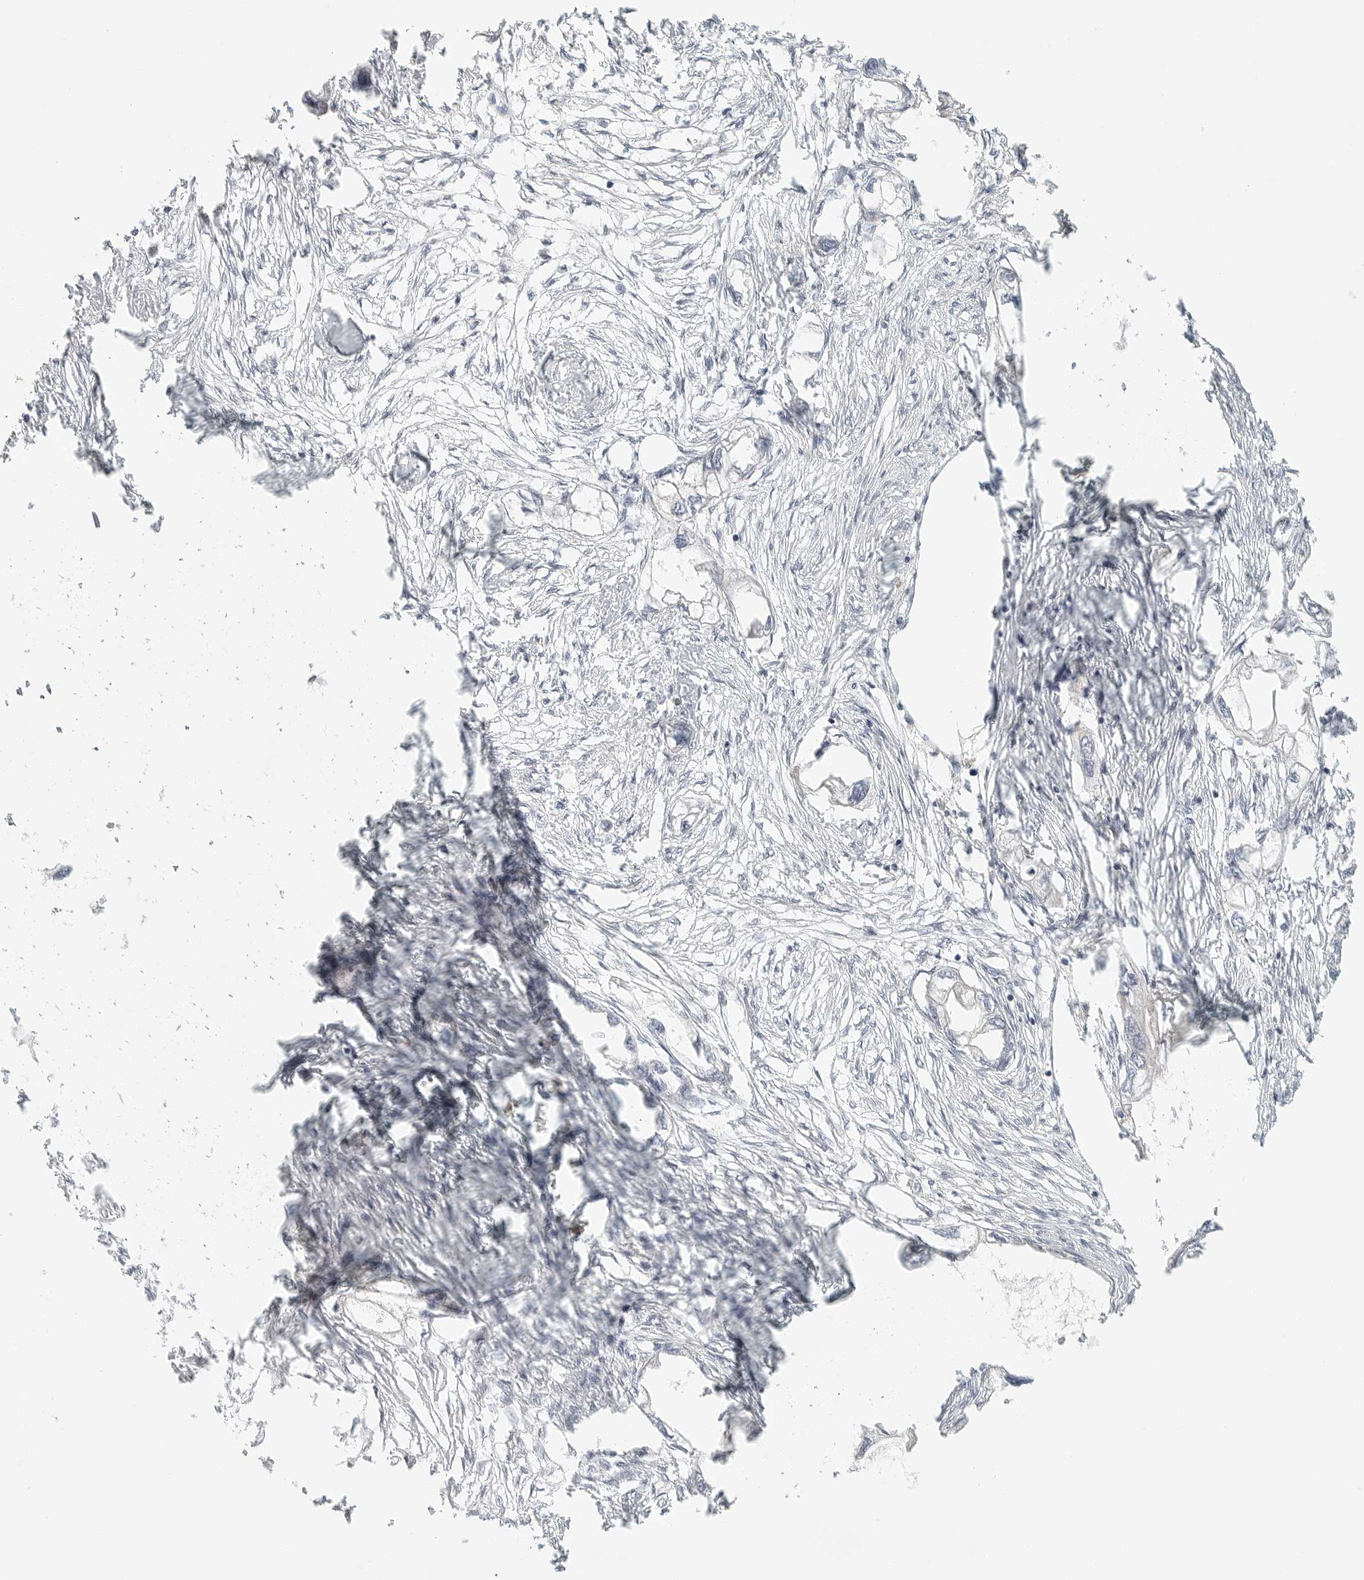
{"staining": {"intensity": "negative", "quantity": "none", "location": "none"}, "tissue": "endometrial cancer", "cell_type": "Tumor cells", "image_type": "cancer", "snomed": [{"axis": "morphology", "description": "Adenocarcinoma, NOS"}, {"axis": "morphology", "description": "Adenocarcinoma, metastatic, NOS"}, {"axis": "topography", "description": "Adipose tissue"}, {"axis": "topography", "description": "Endometrium"}], "caption": "Immunohistochemistry photomicrograph of neoplastic tissue: endometrial cancer stained with DAB shows no significant protein staining in tumor cells.", "gene": "SLC25A26", "patient": {"sex": "female", "age": 67}}